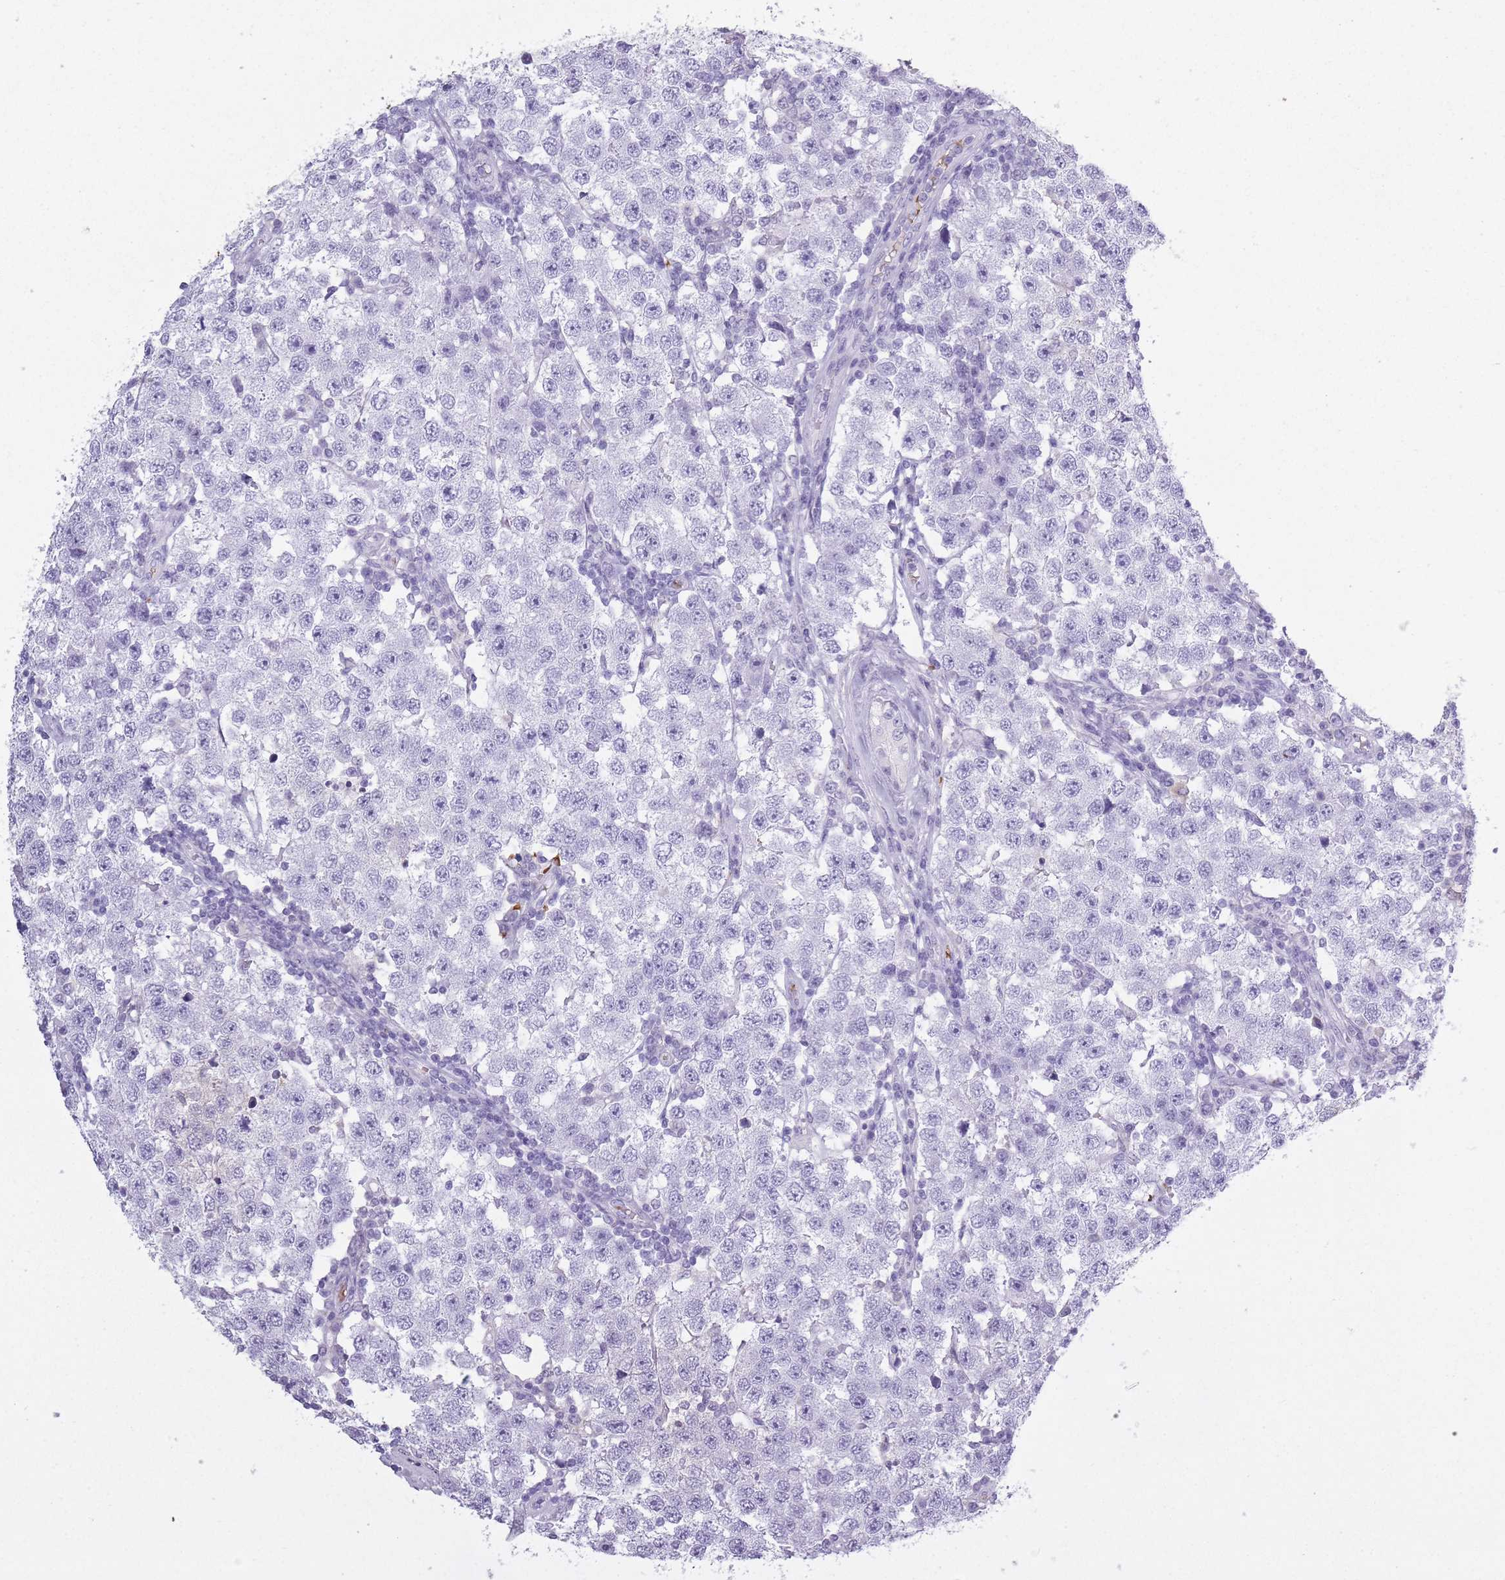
{"staining": {"intensity": "negative", "quantity": "none", "location": "none"}, "tissue": "testis cancer", "cell_type": "Tumor cells", "image_type": "cancer", "snomed": [{"axis": "morphology", "description": "Seminoma, NOS"}, {"axis": "topography", "description": "Testis"}], "caption": "Testis cancer was stained to show a protein in brown. There is no significant staining in tumor cells. Nuclei are stained in blue.", "gene": "OR7C1", "patient": {"sex": "male", "age": 34}}